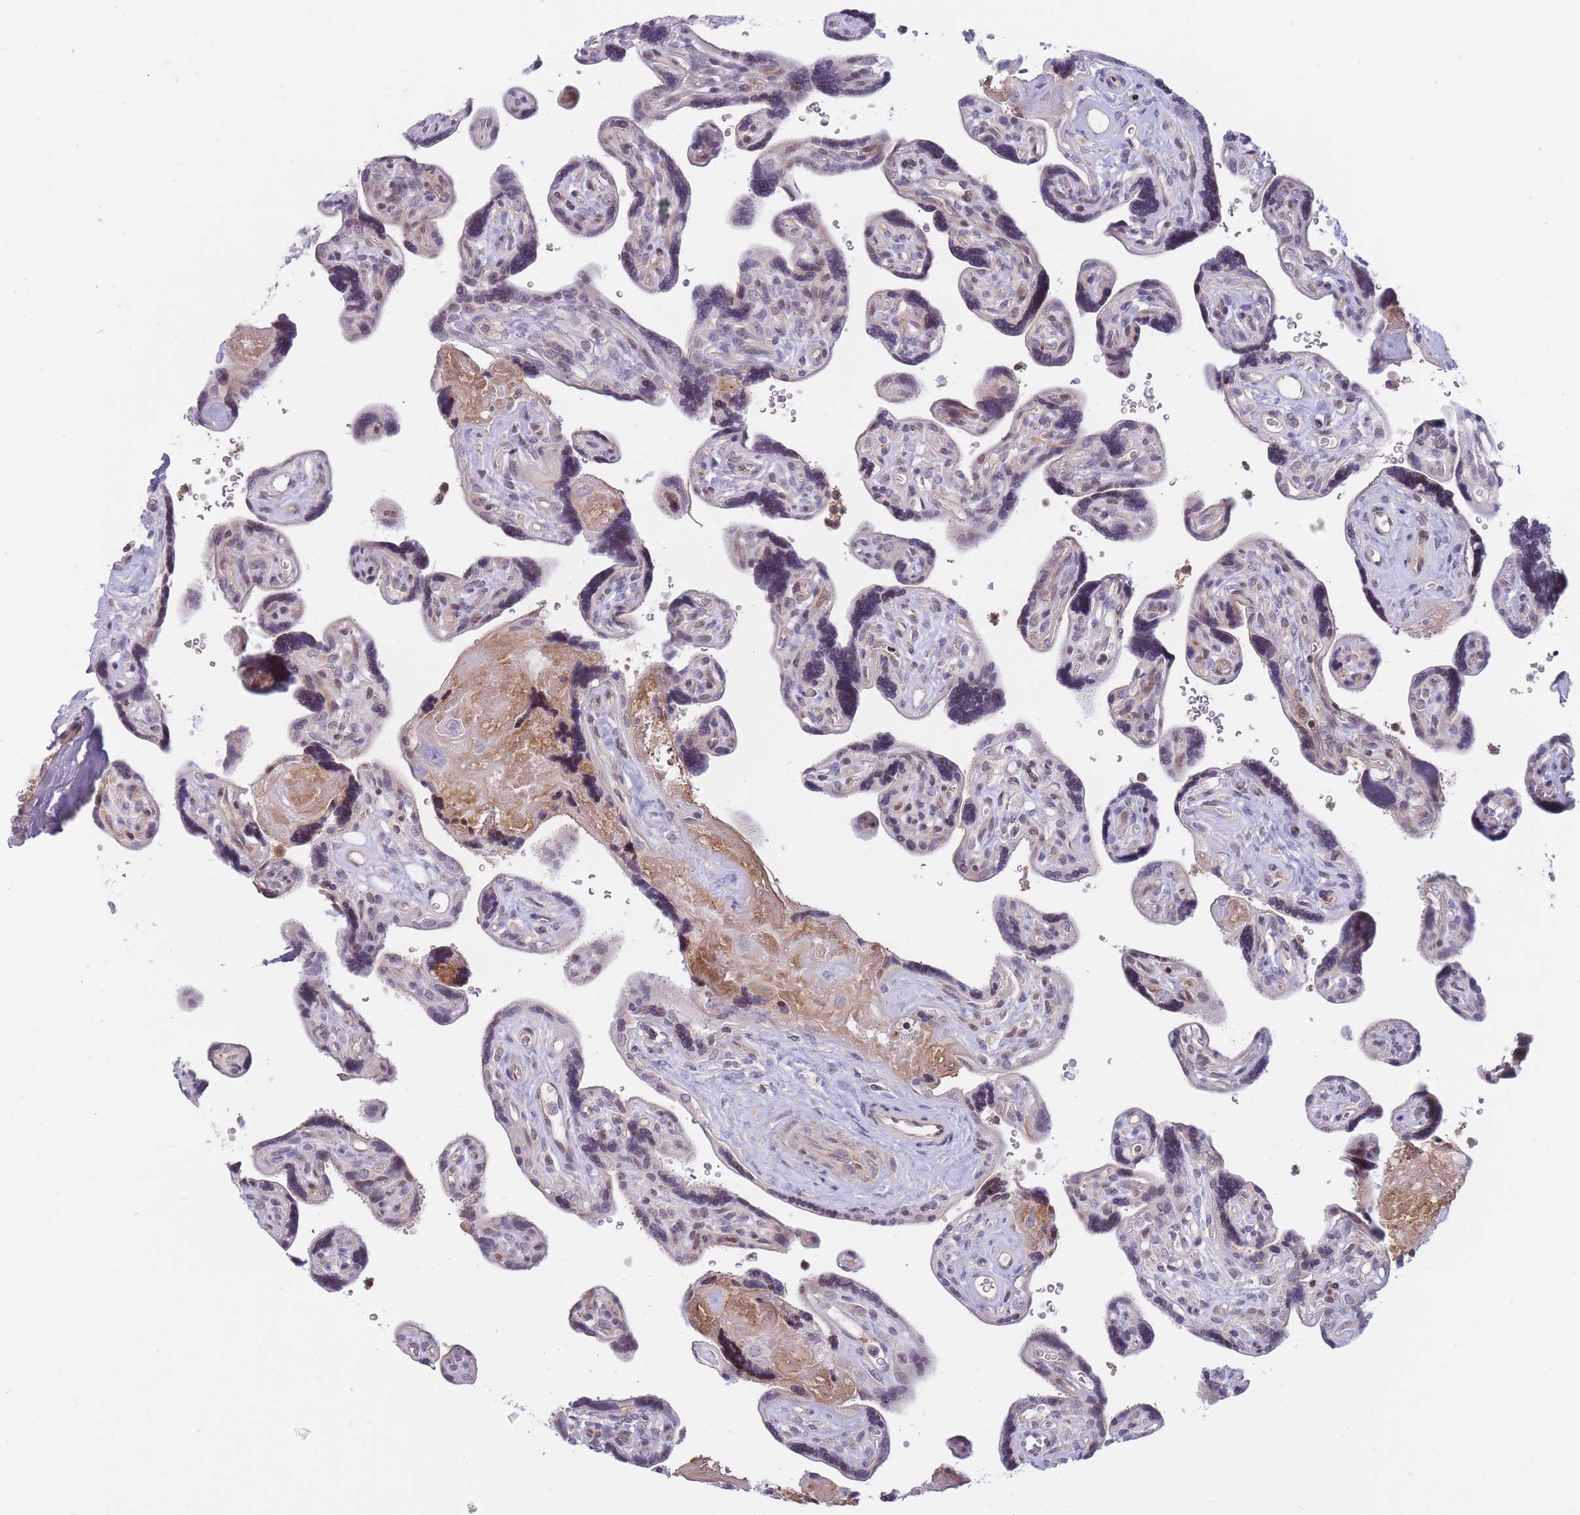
{"staining": {"intensity": "negative", "quantity": "none", "location": "none"}, "tissue": "placenta", "cell_type": "Decidual cells", "image_type": "normal", "snomed": [{"axis": "morphology", "description": "Normal tissue, NOS"}, {"axis": "topography", "description": "Placenta"}], "caption": "Placenta stained for a protein using IHC demonstrates no expression decidual cells.", "gene": "SLC35F5", "patient": {"sex": "female", "age": 39}}